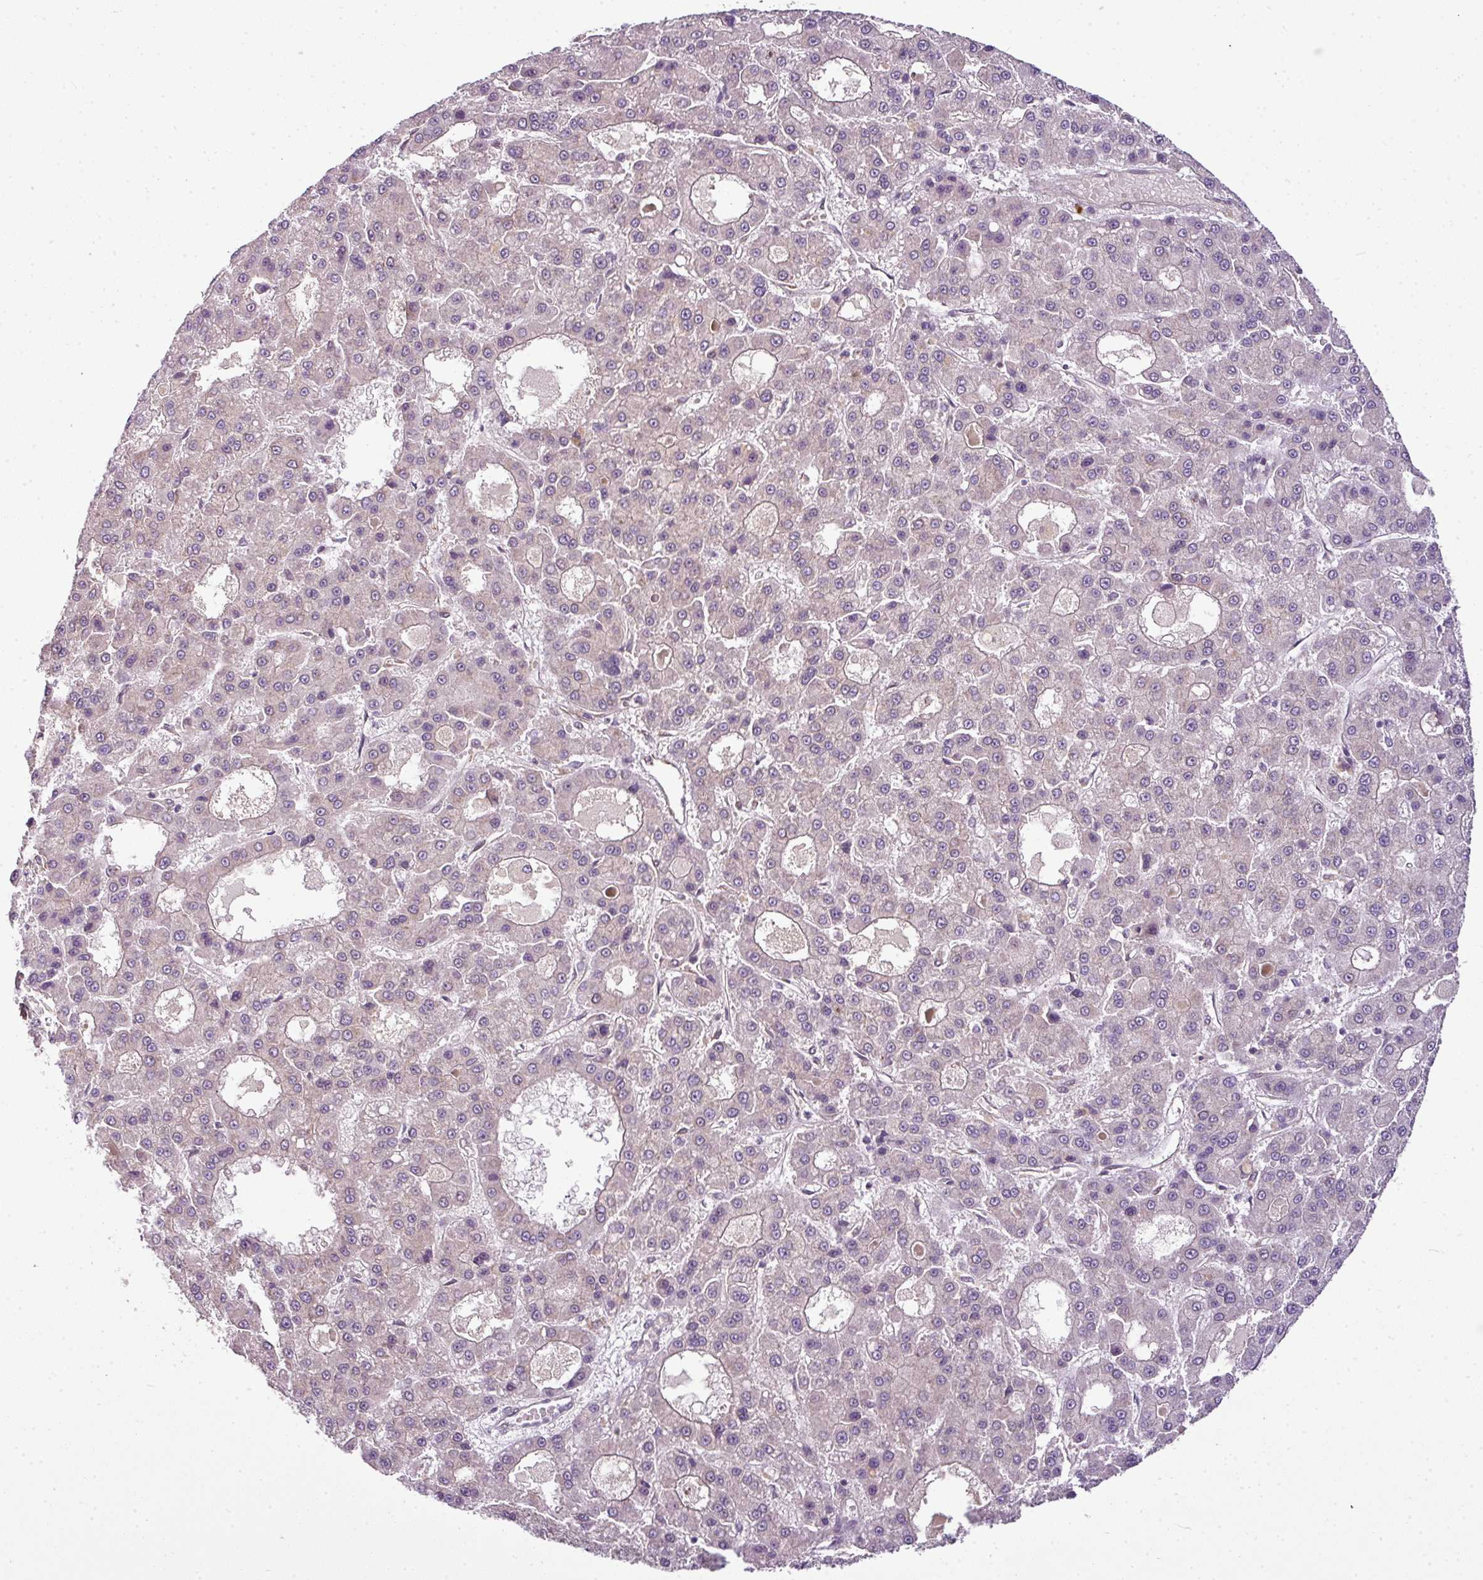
{"staining": {"intensity": "negative", "quantity": "none", "location": "none"}, "tissue": "liver cancer", "cell_type": "Tumor cells", "image_type": "cancer", "snomed": [{"axis": "morphology", "description": "Carcinoma, Hepatocellular, NOS"}, {"axis": "topography", "description": "Liver"}], "caption": "This is a photomicrograph of IHC staining of liver cancer, which shows no positivity in tumor cells.", "gene": "RBM4B", "patient": {"sex": "male", "age": 70}}